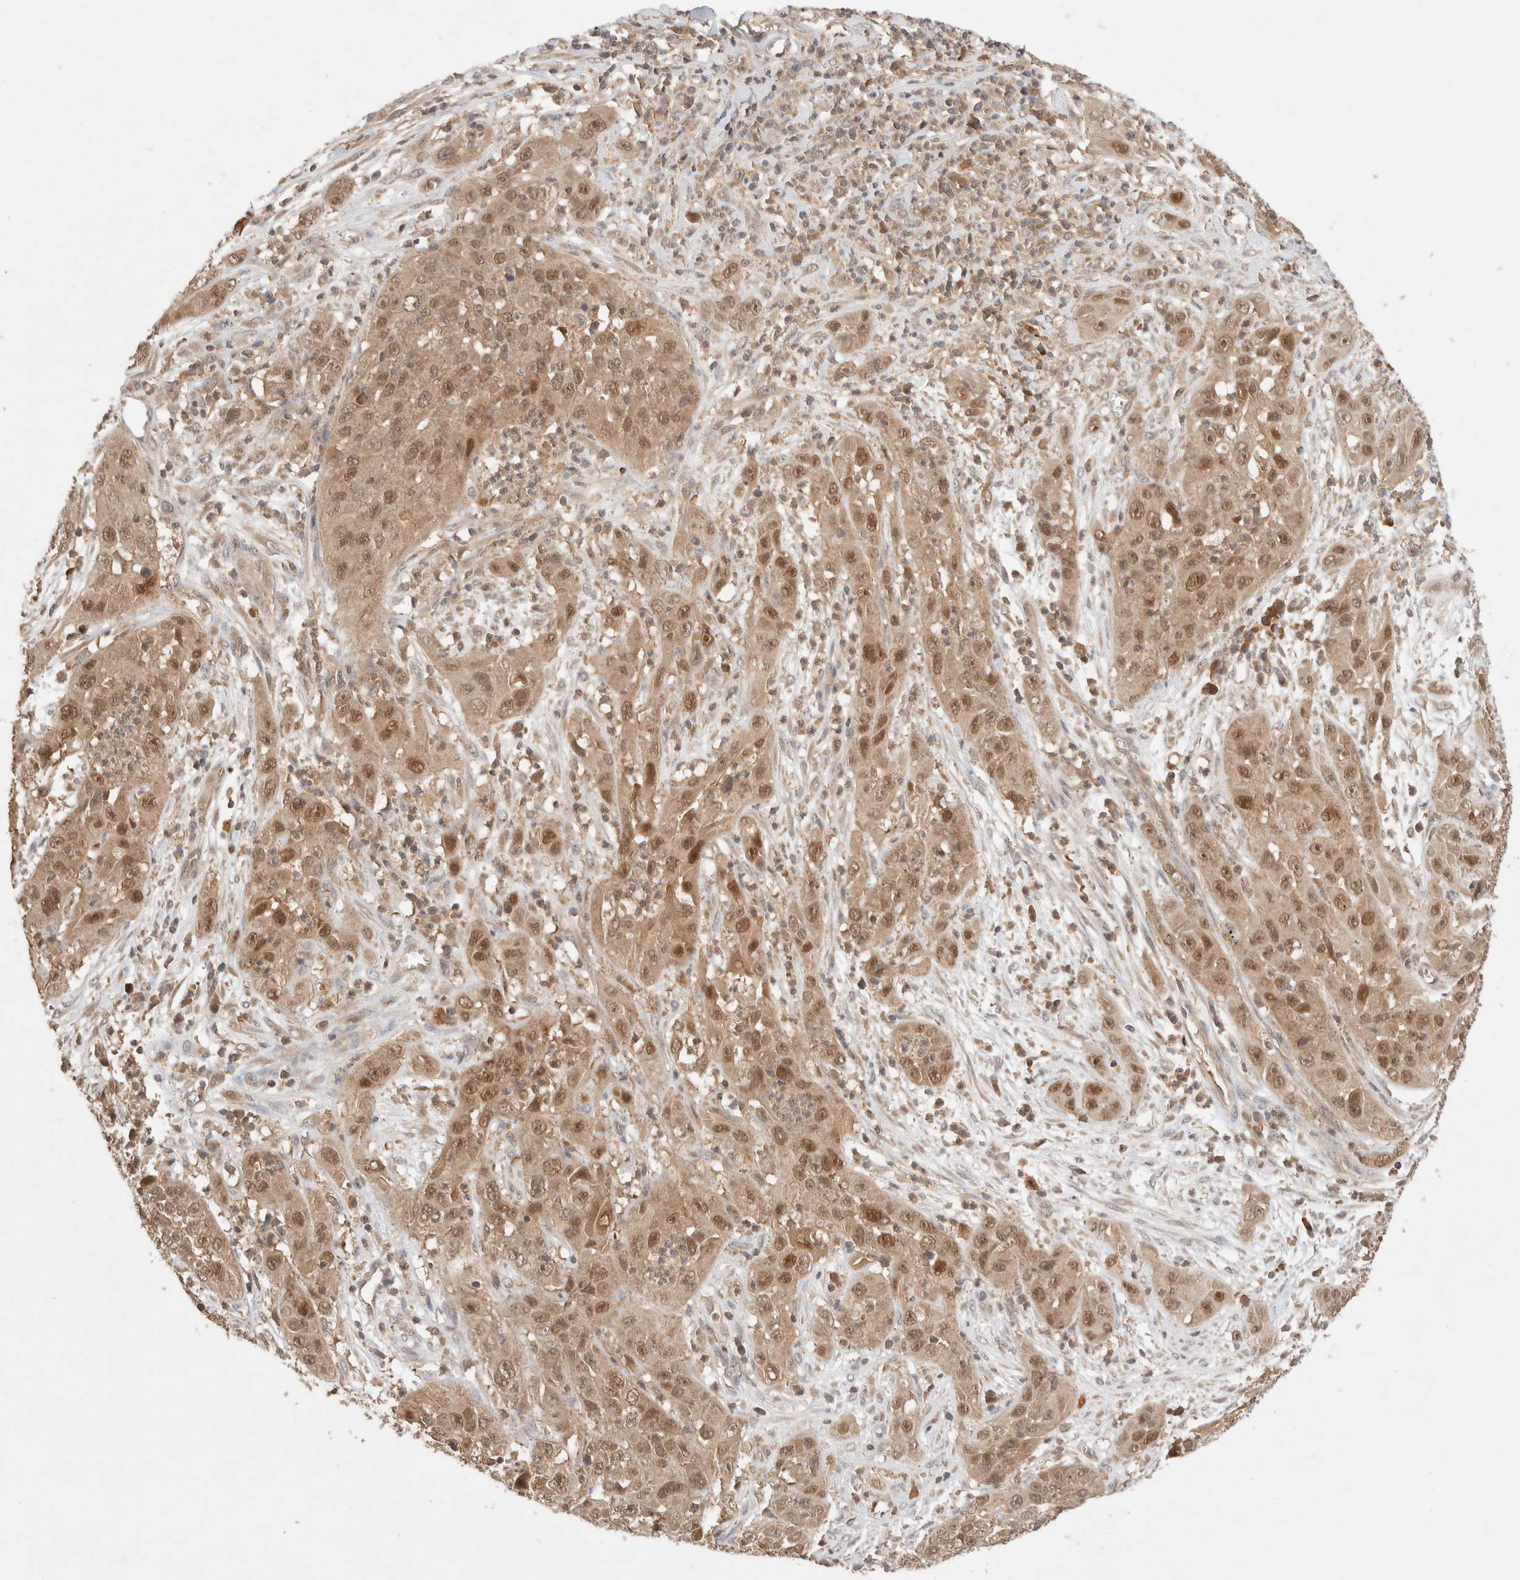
{"staining": {"intensity": "moderate", "quantity": ">75%", "location": "cytoplasmic/membranous,nuclear"}, "tissue": "cervical cancer", "cell_type": "Tumor cells", "image_type": "cancer", "snomed": [{"axis": "morphology", "description": "Squamous cell carcinoma, NOS"}, {"axis": "topography", "description": "Cervix"}], "caption": "Tumor cells exhibit medium levels of moderate cytoplasmic/membranous and nuclear staining in approximately >75% of cells in human cervical squamous cell carcinoma.", "gene": "CARNMT1", "patient": {"sex": "female", "age": 32}}